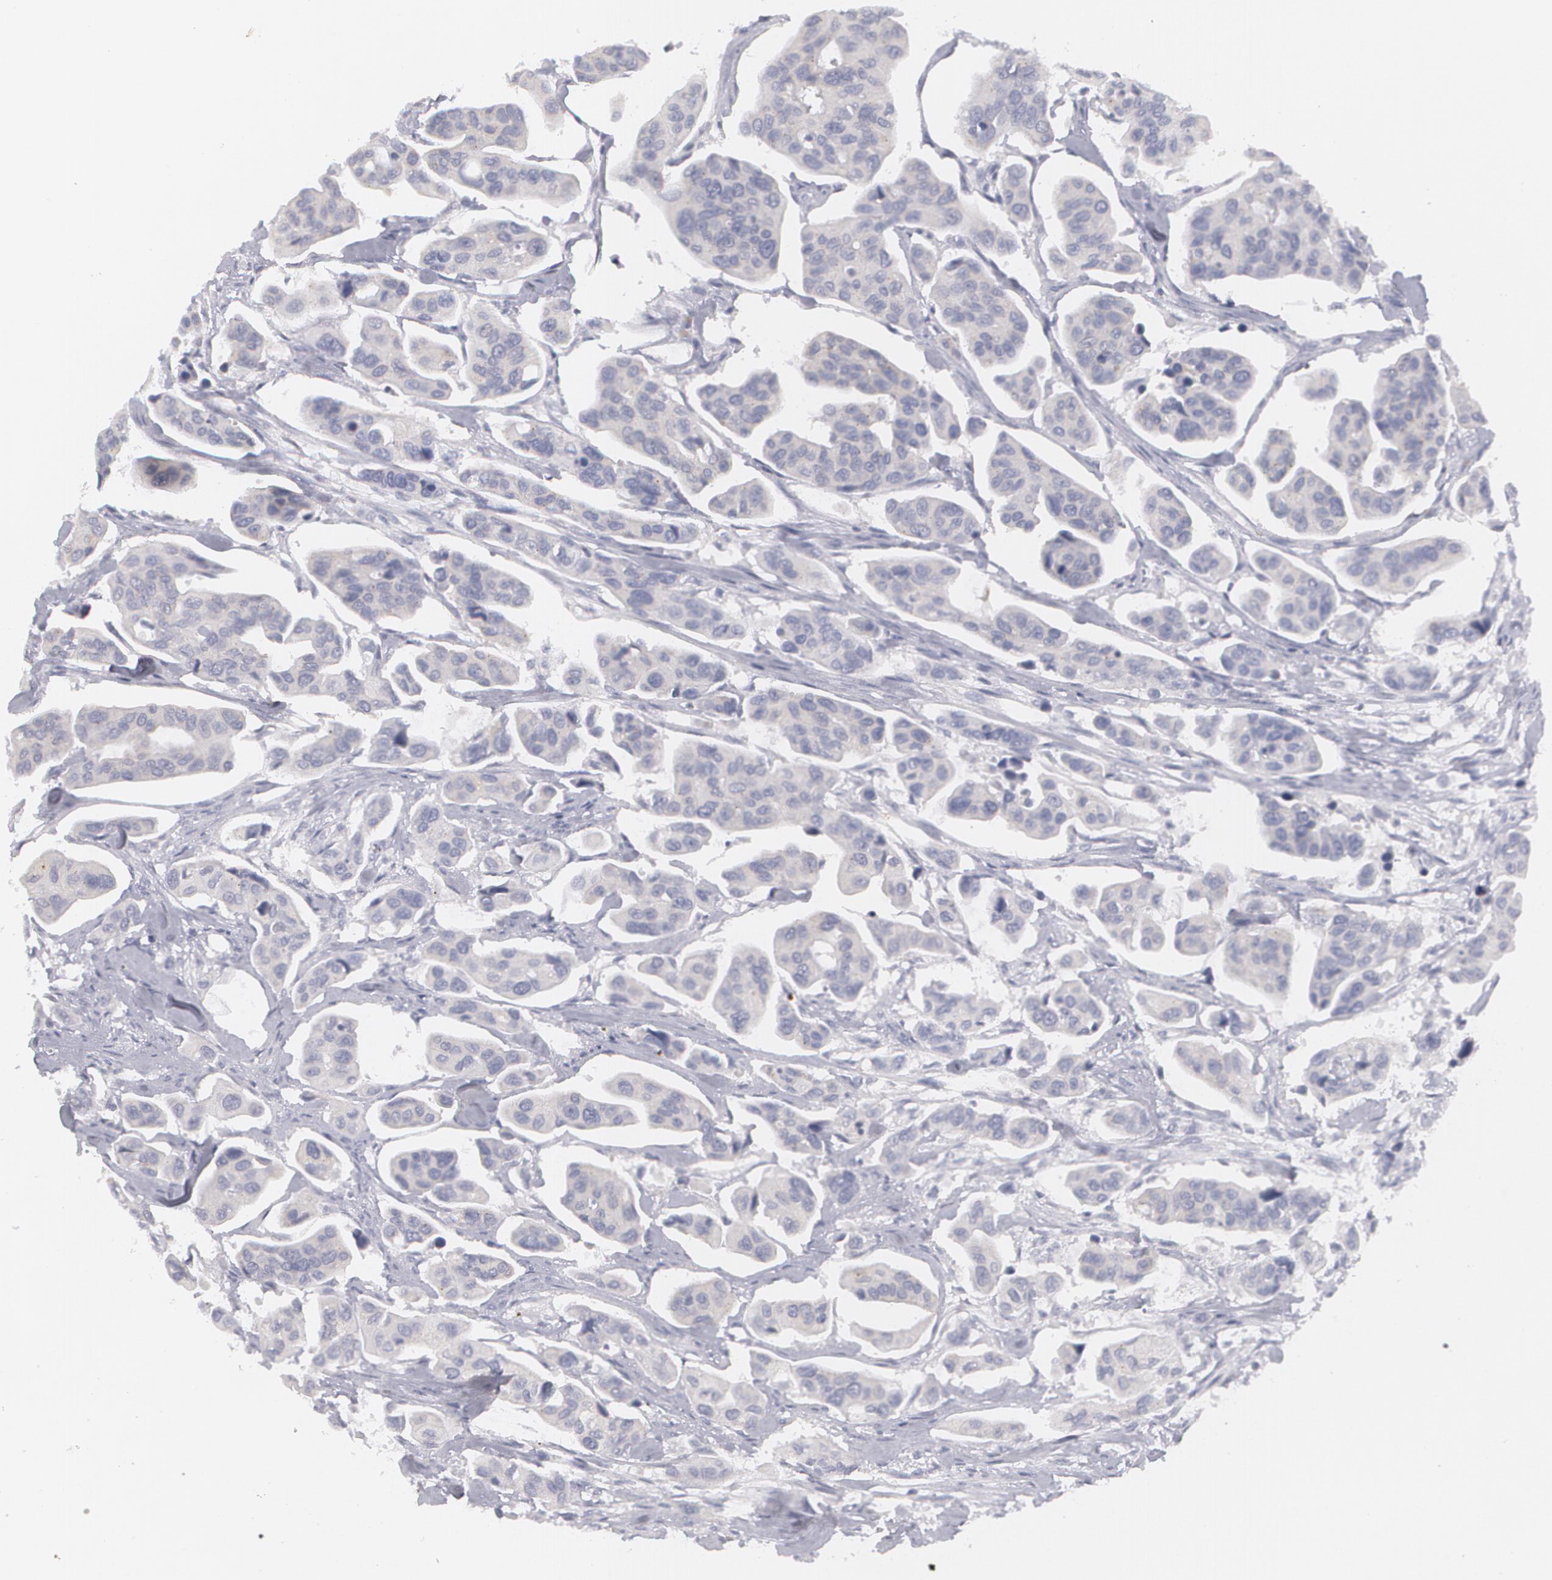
{"staining": {"intensity": "negative", "quantity": "none", "location": "none"}, "tissue": "urothelial cancer", "cell_type": "Tumor cells", "image_type": "cancer", "snomed": [{"axis": "morphology", "description": "Adenocarcinoma, NOS"}, {"axis": "topography", "description": "Urinary bladder"}], "caption": "An immunohistochemistry histopathology image of adenocarcinoma is shown. There is no staining in tumor cells of adenocarcinoma.", "gene": "MBNL3", "patient": {"sex": "male", "age": 61}}